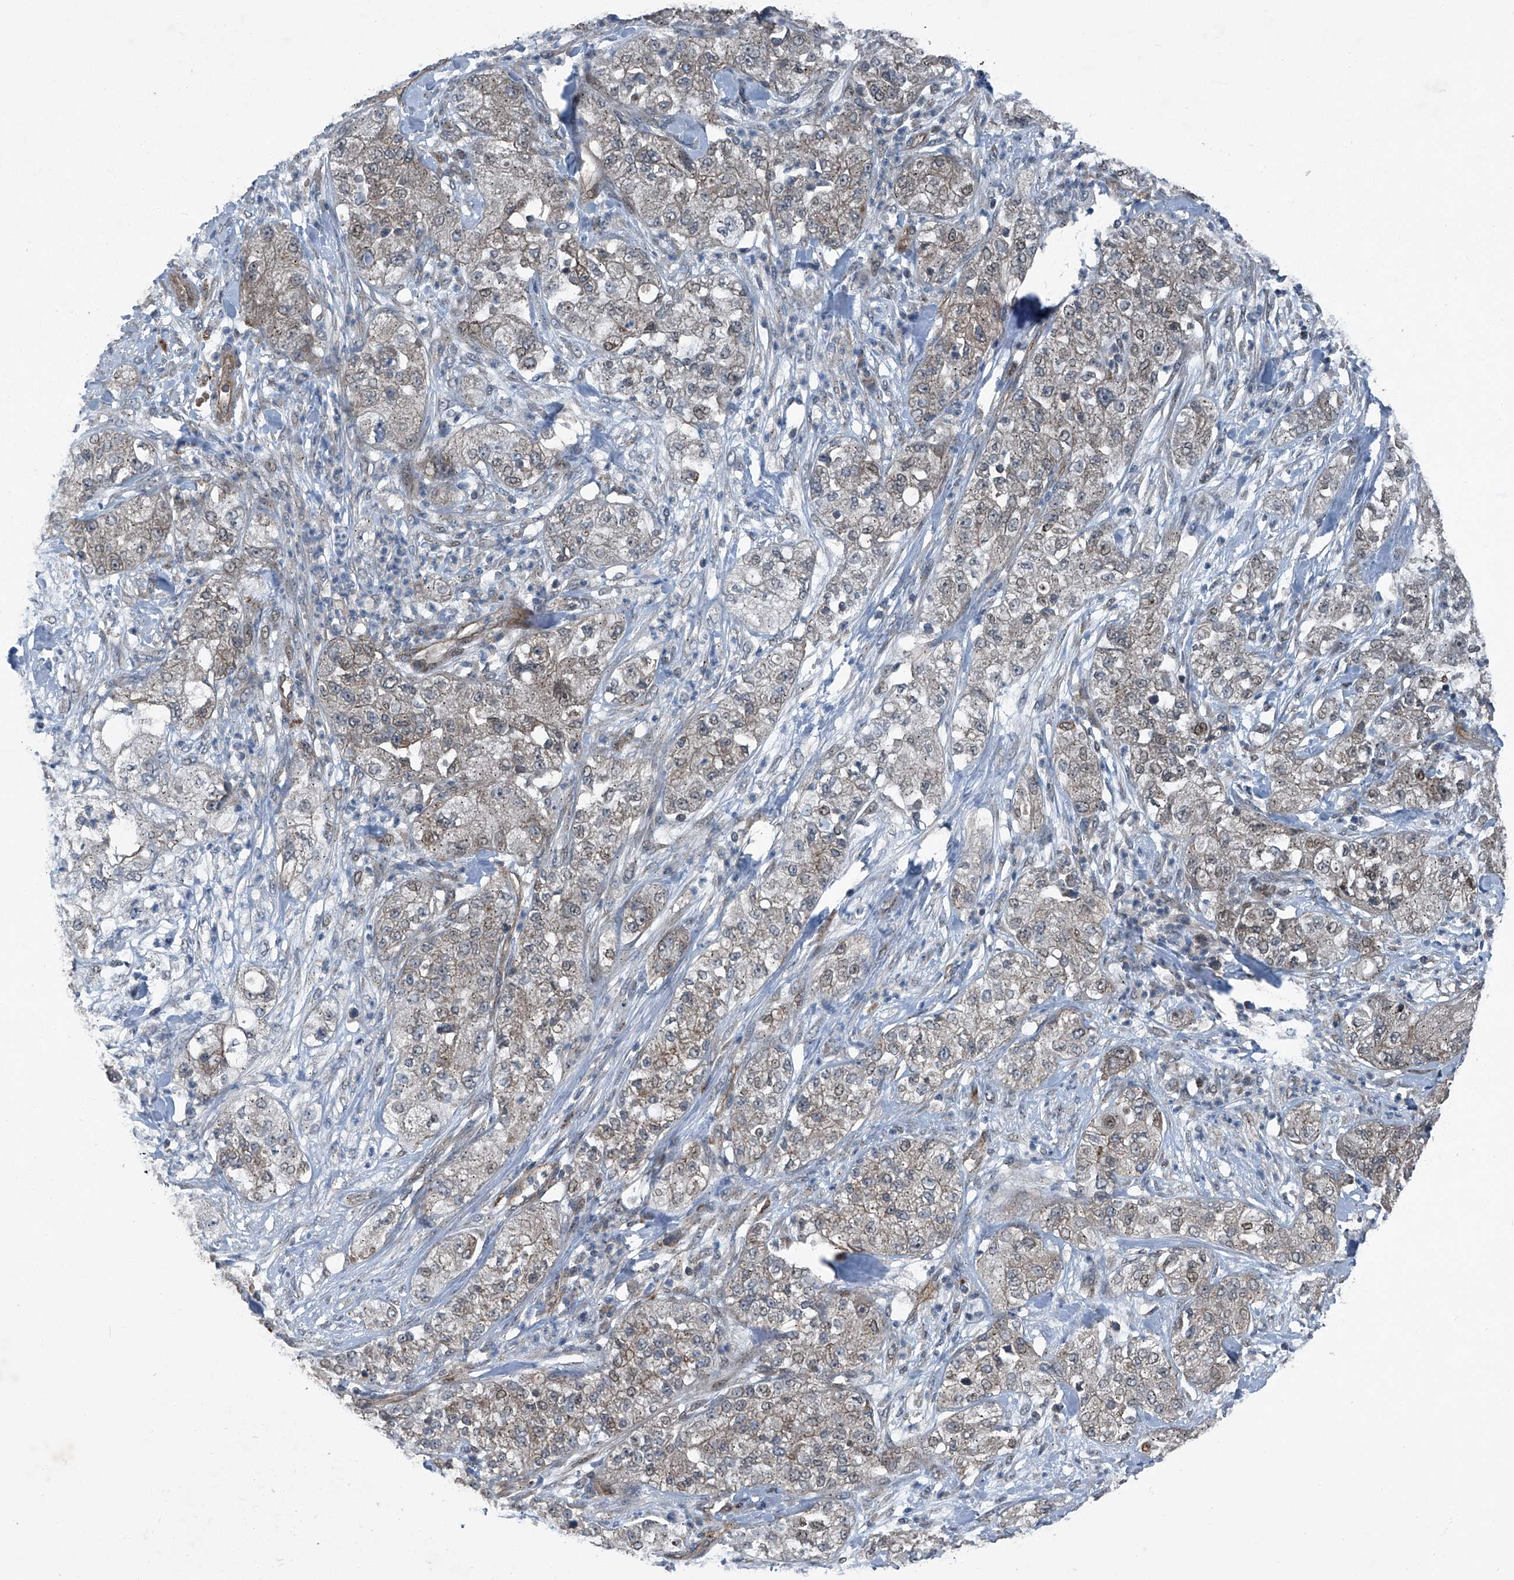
{"staining": {"intensity": "weak", "quantity": "25%-75%", "location": "cytoplasmic/membranous"}, "tissue": "pancreatic cancer", "cell_type": "Tumor cells", "image_type": "cancer", "snomed": [{"axis": "morphology", "description": "Adenocarcinoma, NOS"}, {"axis": "topography", "description": "Pancreas"}], "caption": "A high-resolution photomicrograph shows immunohistochemistry (IHC) staining of pancreatic adenocarcinoma, which exhibits weak cytoplasmic/membranous positivity in about 25%-75% of tumor cells. The protein is shown in brown color, while the nuclei are stained blue.", "gene": "SENP2", "patient": {"sex": "female", "age": 78}}